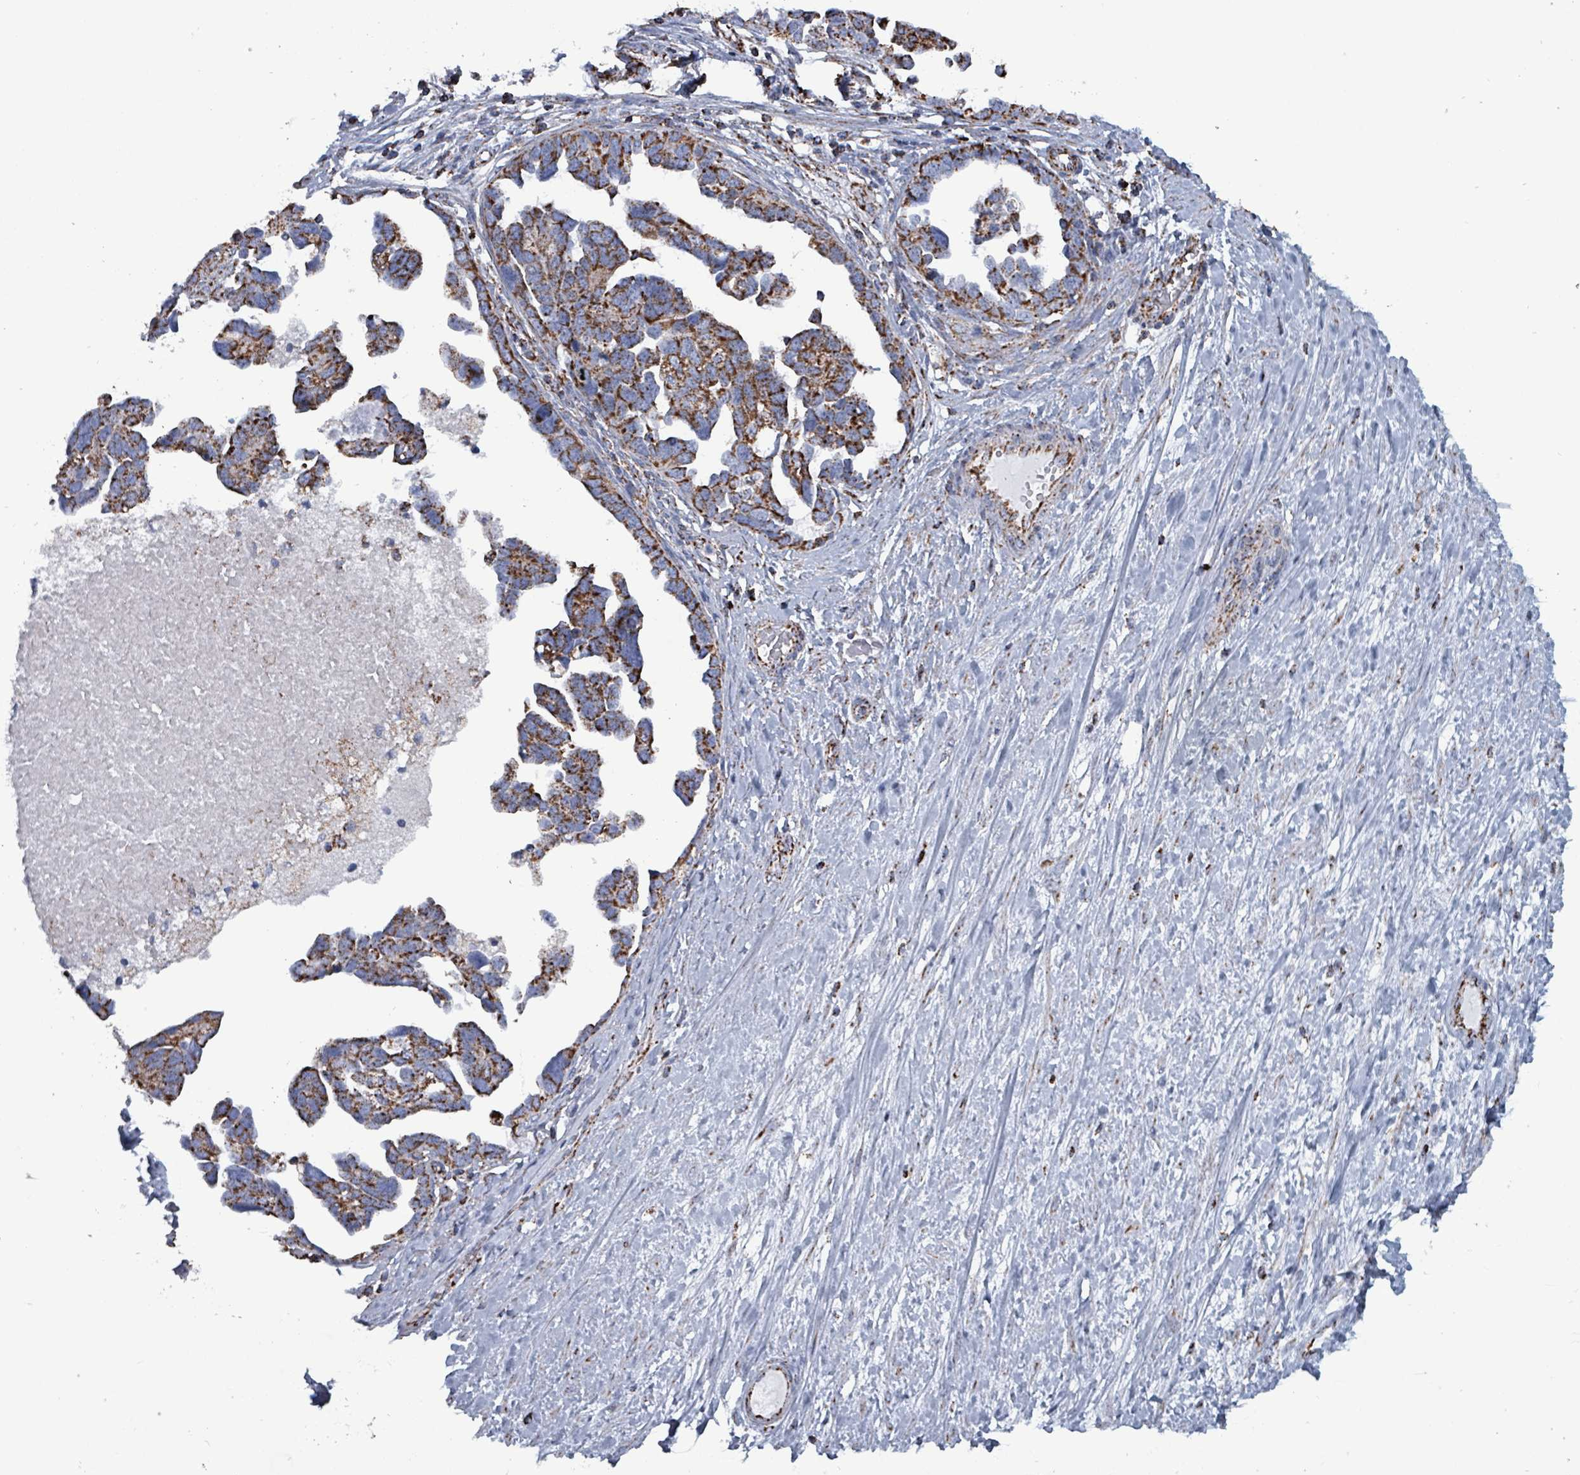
{"staining": {"intensity": "strong", "quantity": ">75%", "location": "cytoplasmic/membranous"}, "tissue": "ovarian cancer", "cell_type": "Tumor cells", "image_type": "cancer", "snomed": [{"axis": "morphology", "description": "Cystadenocarcinoma, serous, NOS"}, {"axis": "topography", "description": "Ovary"}], "caption": "This is an image of immunohistochemistry staining of serous cystadenocarcinoma (ovarian), which shows strong expression in the cytoplasmic/membranous of tumor cells.", "gene": "IDH3B", "patient": {"sex": "female", "age": 54}}